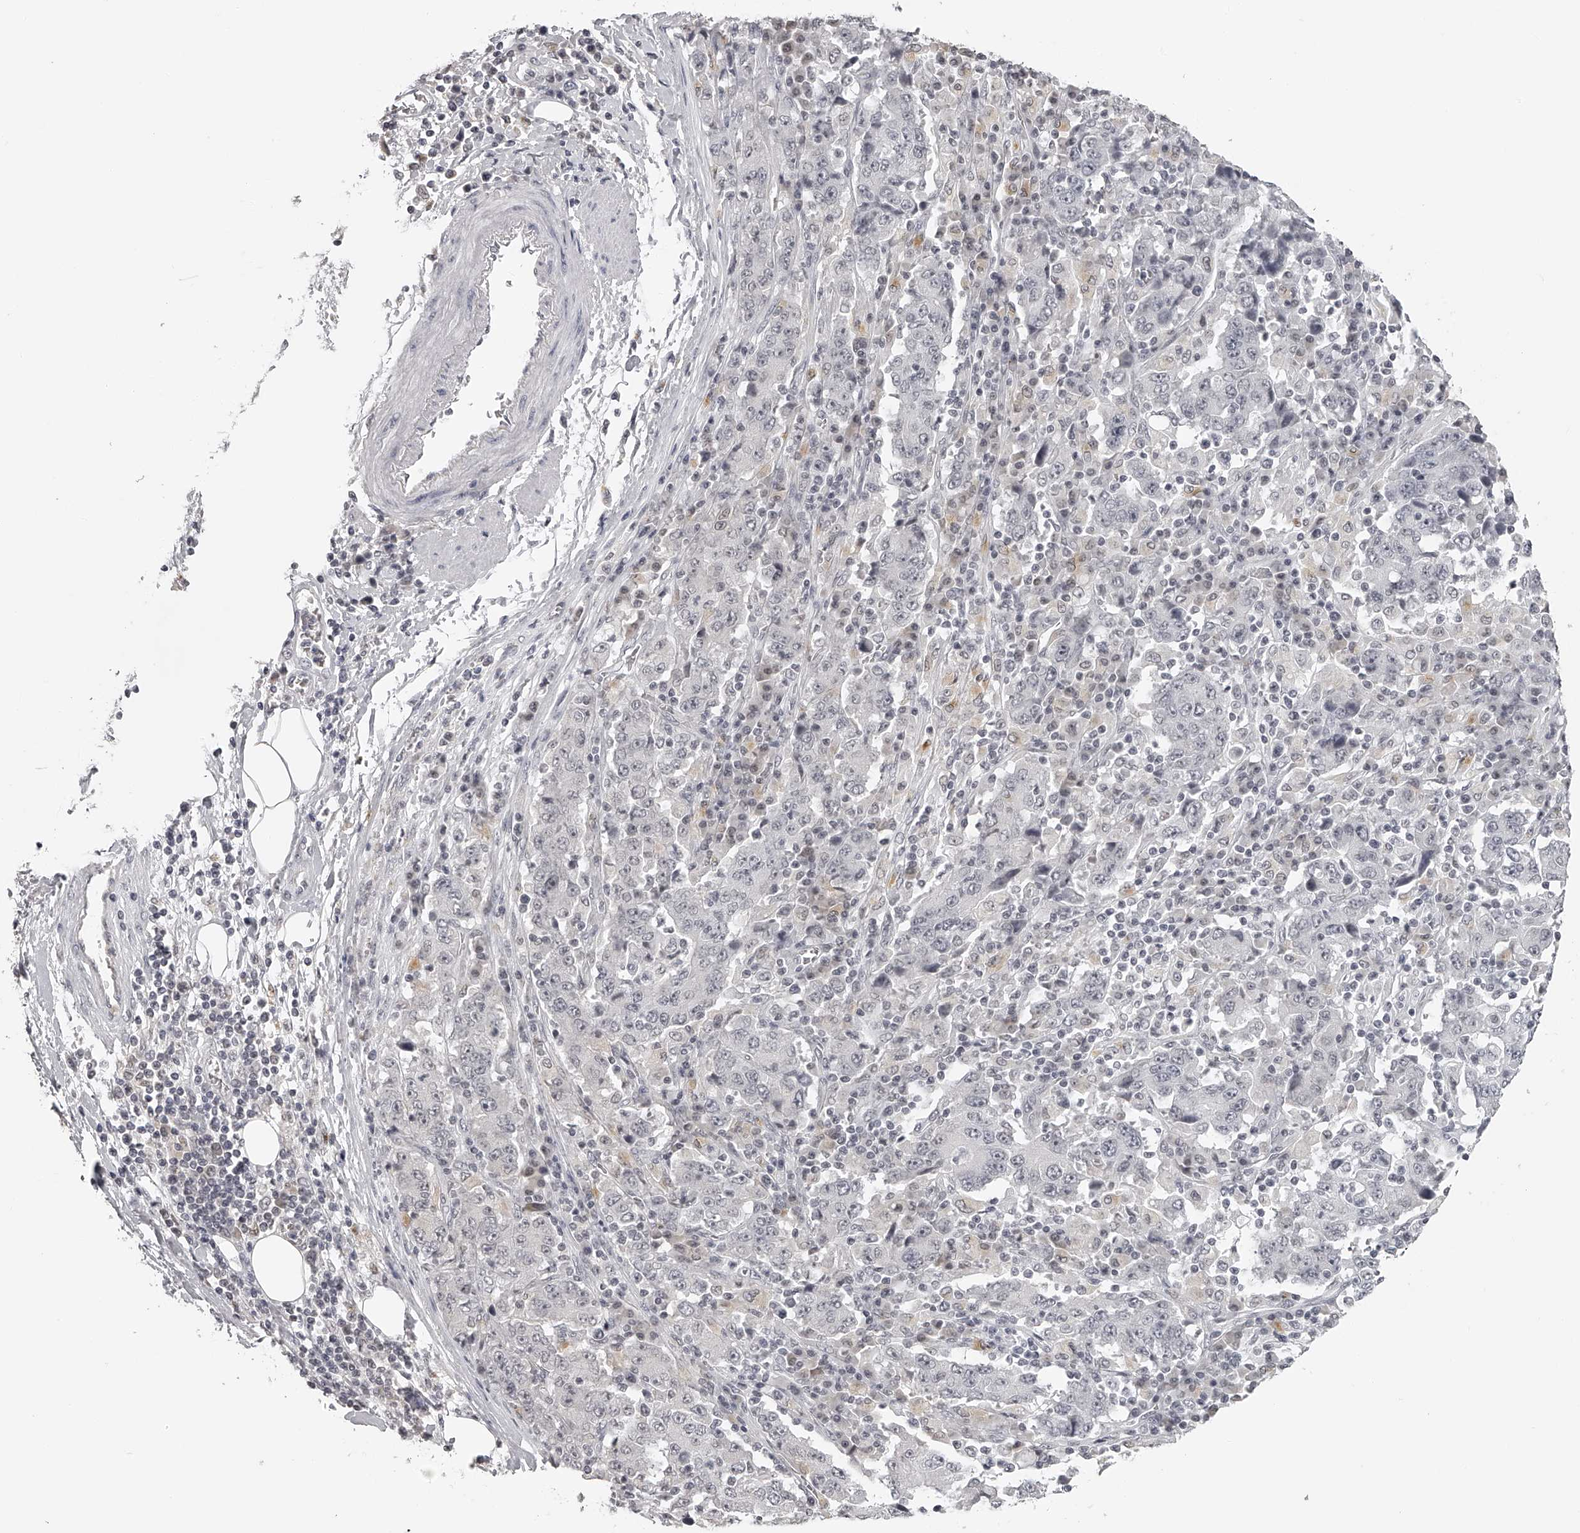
{"staining": {"intensity": "negative", "quantity": "none", "location": "none"}, "tissue": "stomach cancer", "cell_type": "Tumor cells", "image_type": "cancer", "snomed": [{"axis": "morphology", "description": "Normal tissue, NOS"}, {"axis": "morphology", "description": "Adenocarcinoma, NOS"}, {"axis": "topography", "description": "Stomach, upper"}, {"axis": "topography", "description": "Stomach"}], "caption": "Human stomach cancer stained for a protein using immunohistochemistry shows no staining in tumor cells.", "gene": "RNF220", "patient": {"sex": "male", "age": 59}}